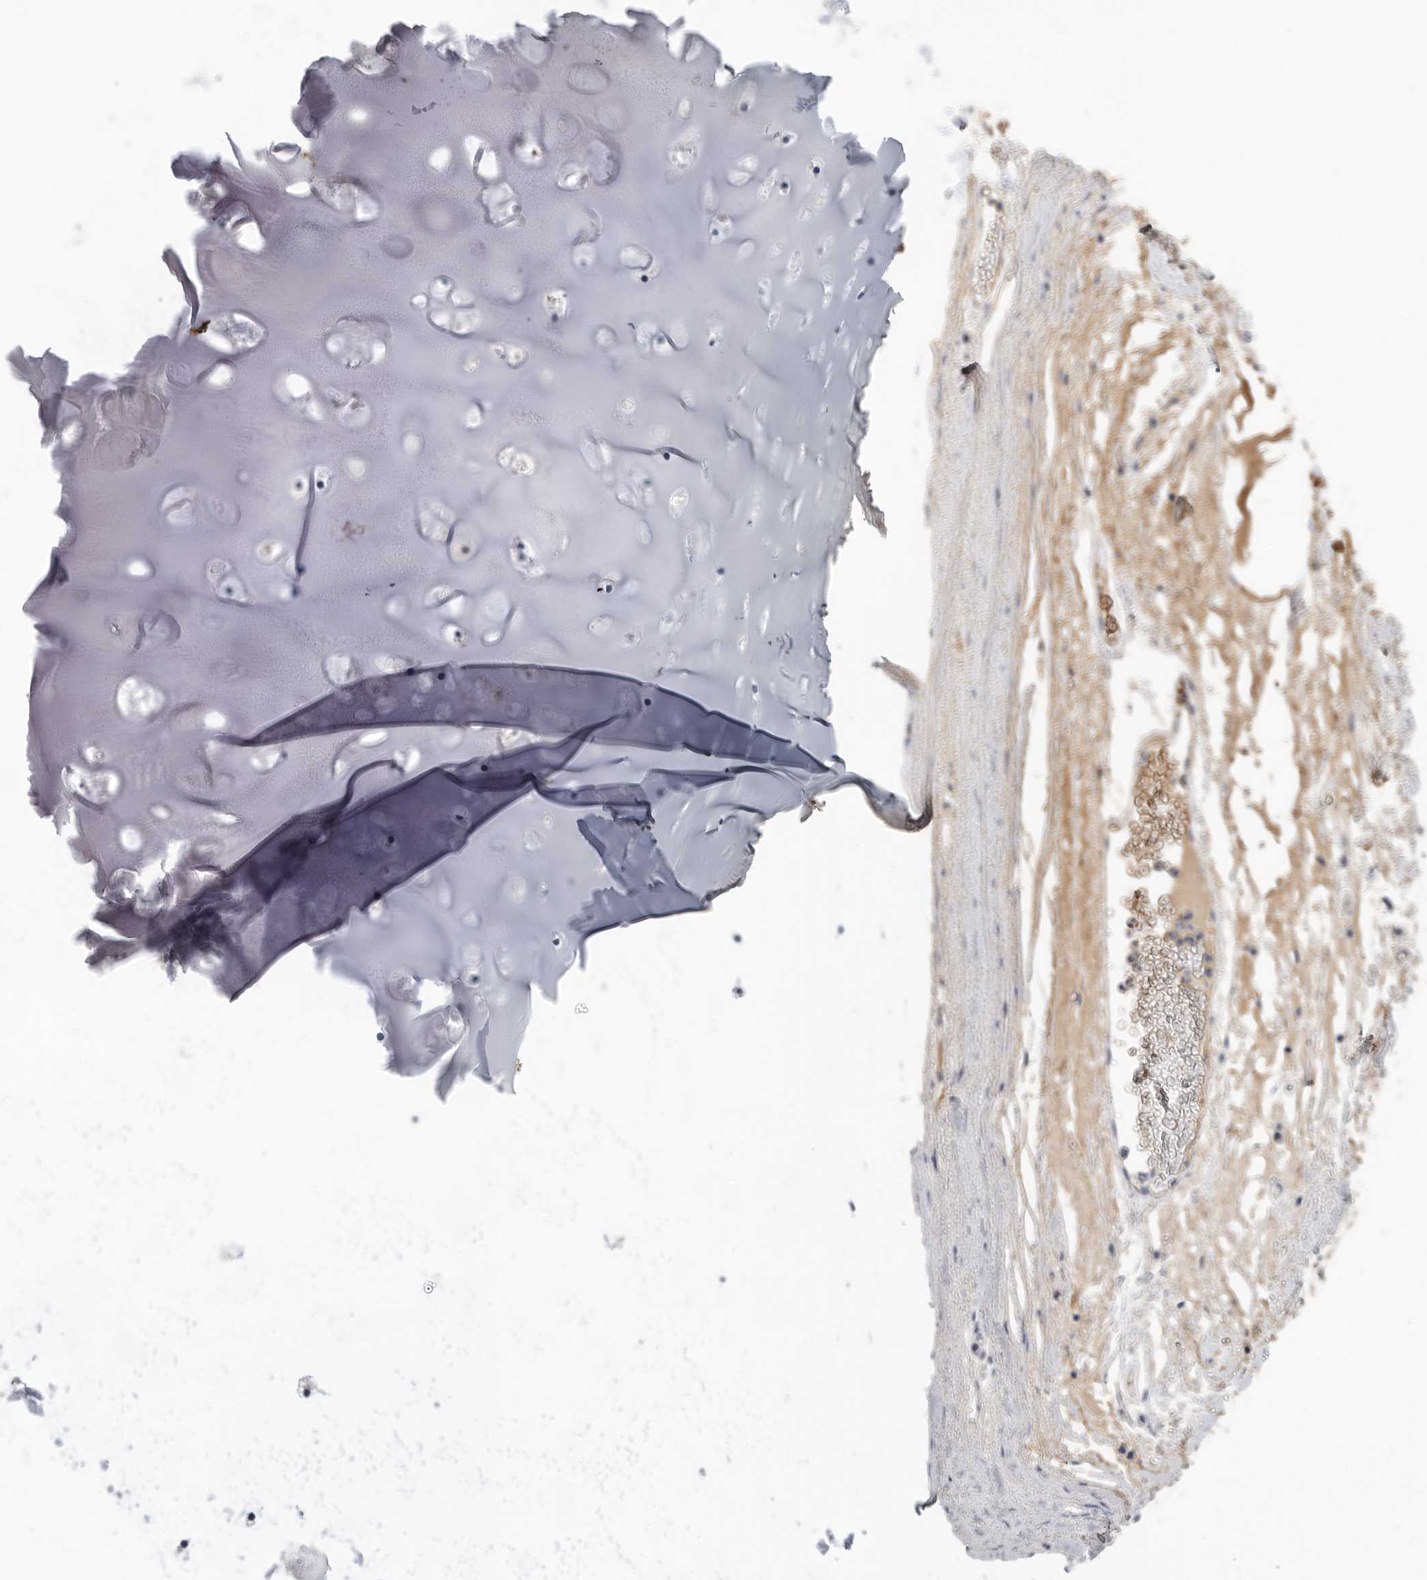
{"staining": {"intensity": "negative", "quantity": "none", "location": "none"}, "tissue": "adipose tissue", "cell_type": "Adipocytes", "image_type": "normal", "snomed": [{"axis": "morphology", "description": "Normal tissue, NOS"}, {"axis": "topography", "description": "Cartilage tissue"}], "caption": "Immunohistochemistry micrograph of benign adipose tissue: human adipose tissue stained with DAB (3,3'-diaminobenzidine) demonstrates no significant protein positivity in adipocytes.", "gene": "APOA2", "patient": {"sex": "female", "age": 63}}